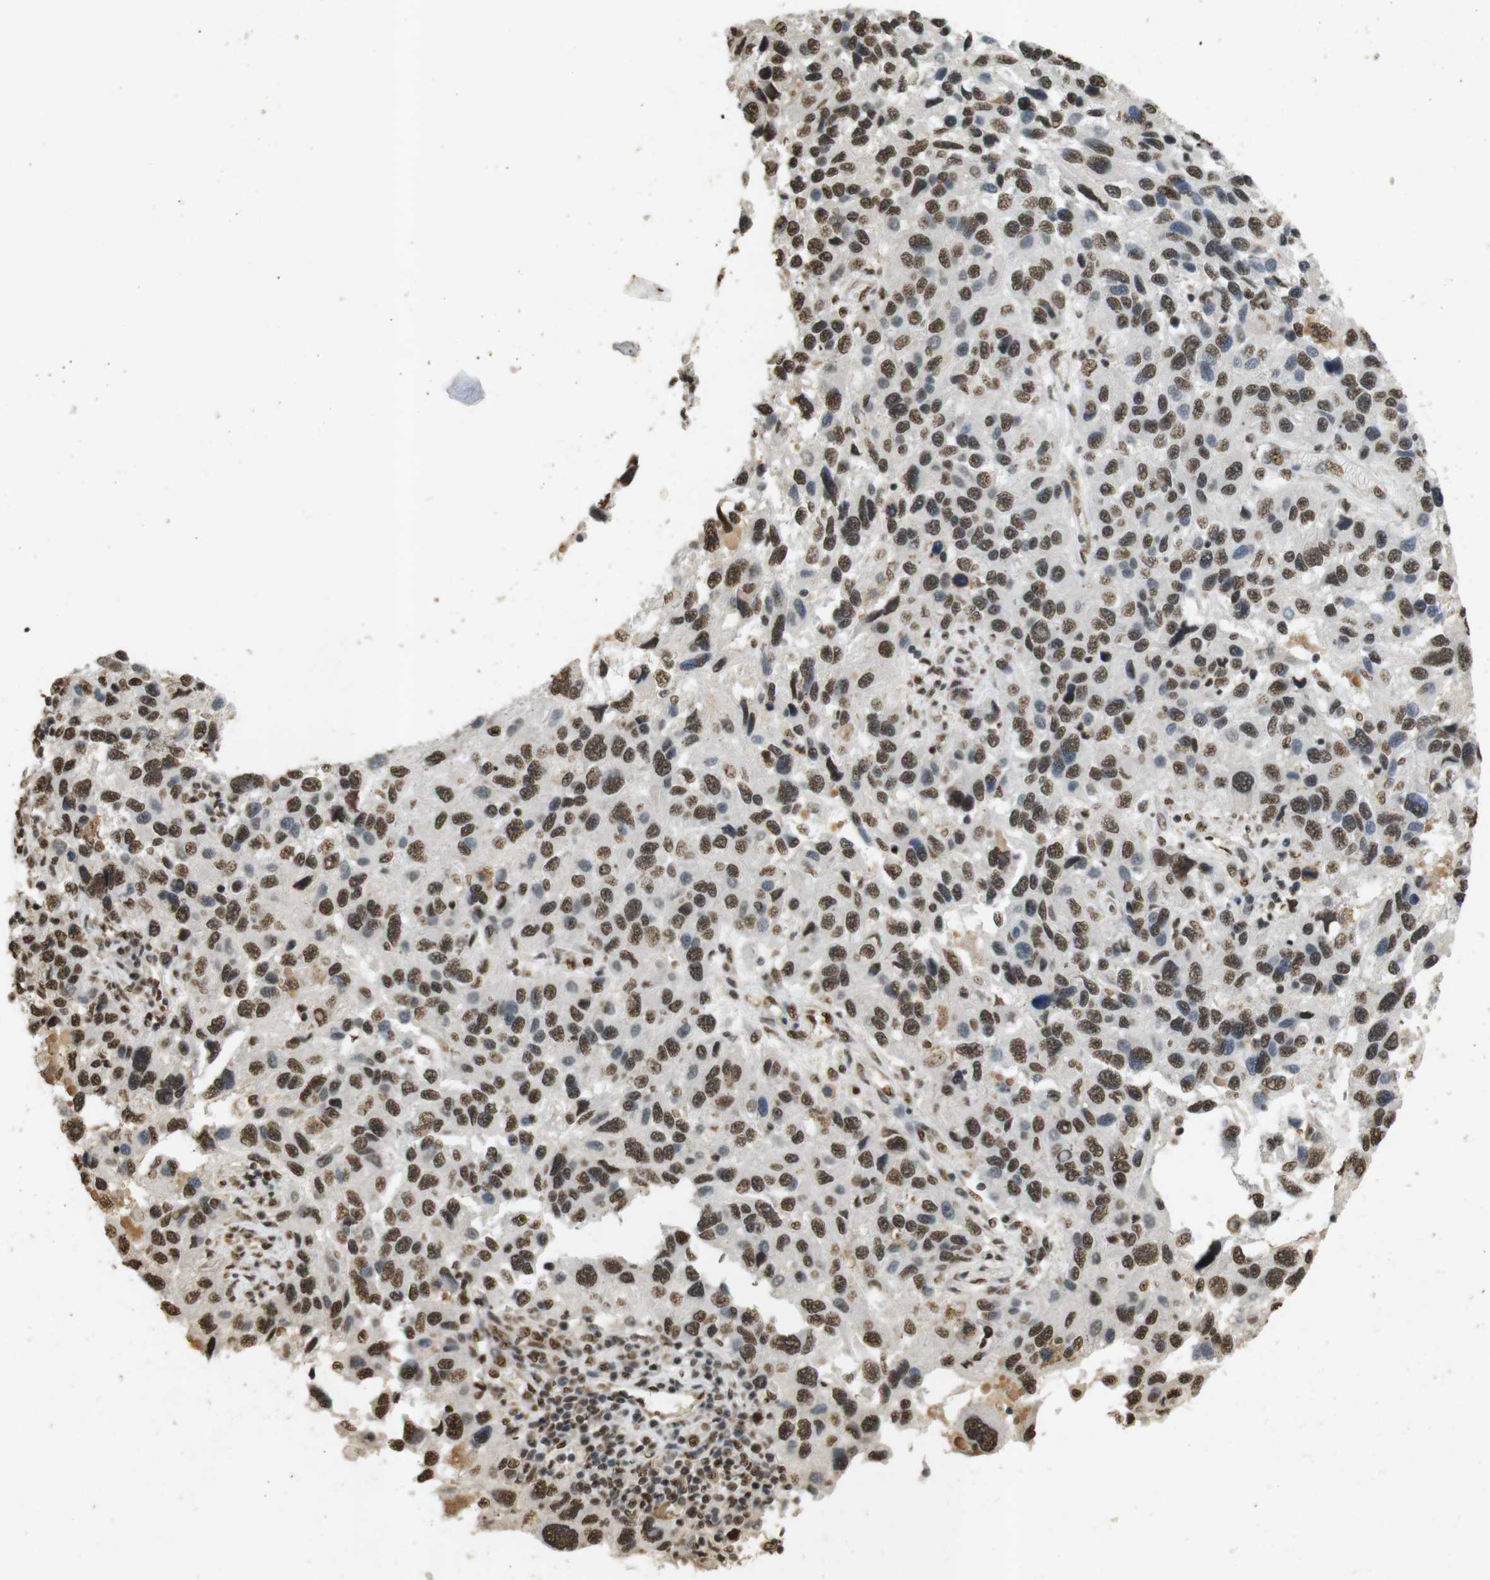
{"staining": {"intensity": "moderate", "quantity": ">75%", "location": "nuclear"}, "tissue": "melanoma", "cell_type": "Tumor cells", "image_type": "cancer", "snomed": [{"axis": "morphology", "description": "Malignant melanoma, NOS"}, {"axis": "topography", "description": "Skin"}], "caption": "Immunohistochemical staining of melanoma reveals moderate nuclear protein positivity in approximately >75% of tumor cells. The staining is performed using DAB brown chromogen to label protein expression. The nuclei are counter-stained blue using hematoxylin.", "gene": "GATA4", "patient": {"sex": "male", "age": 53}}